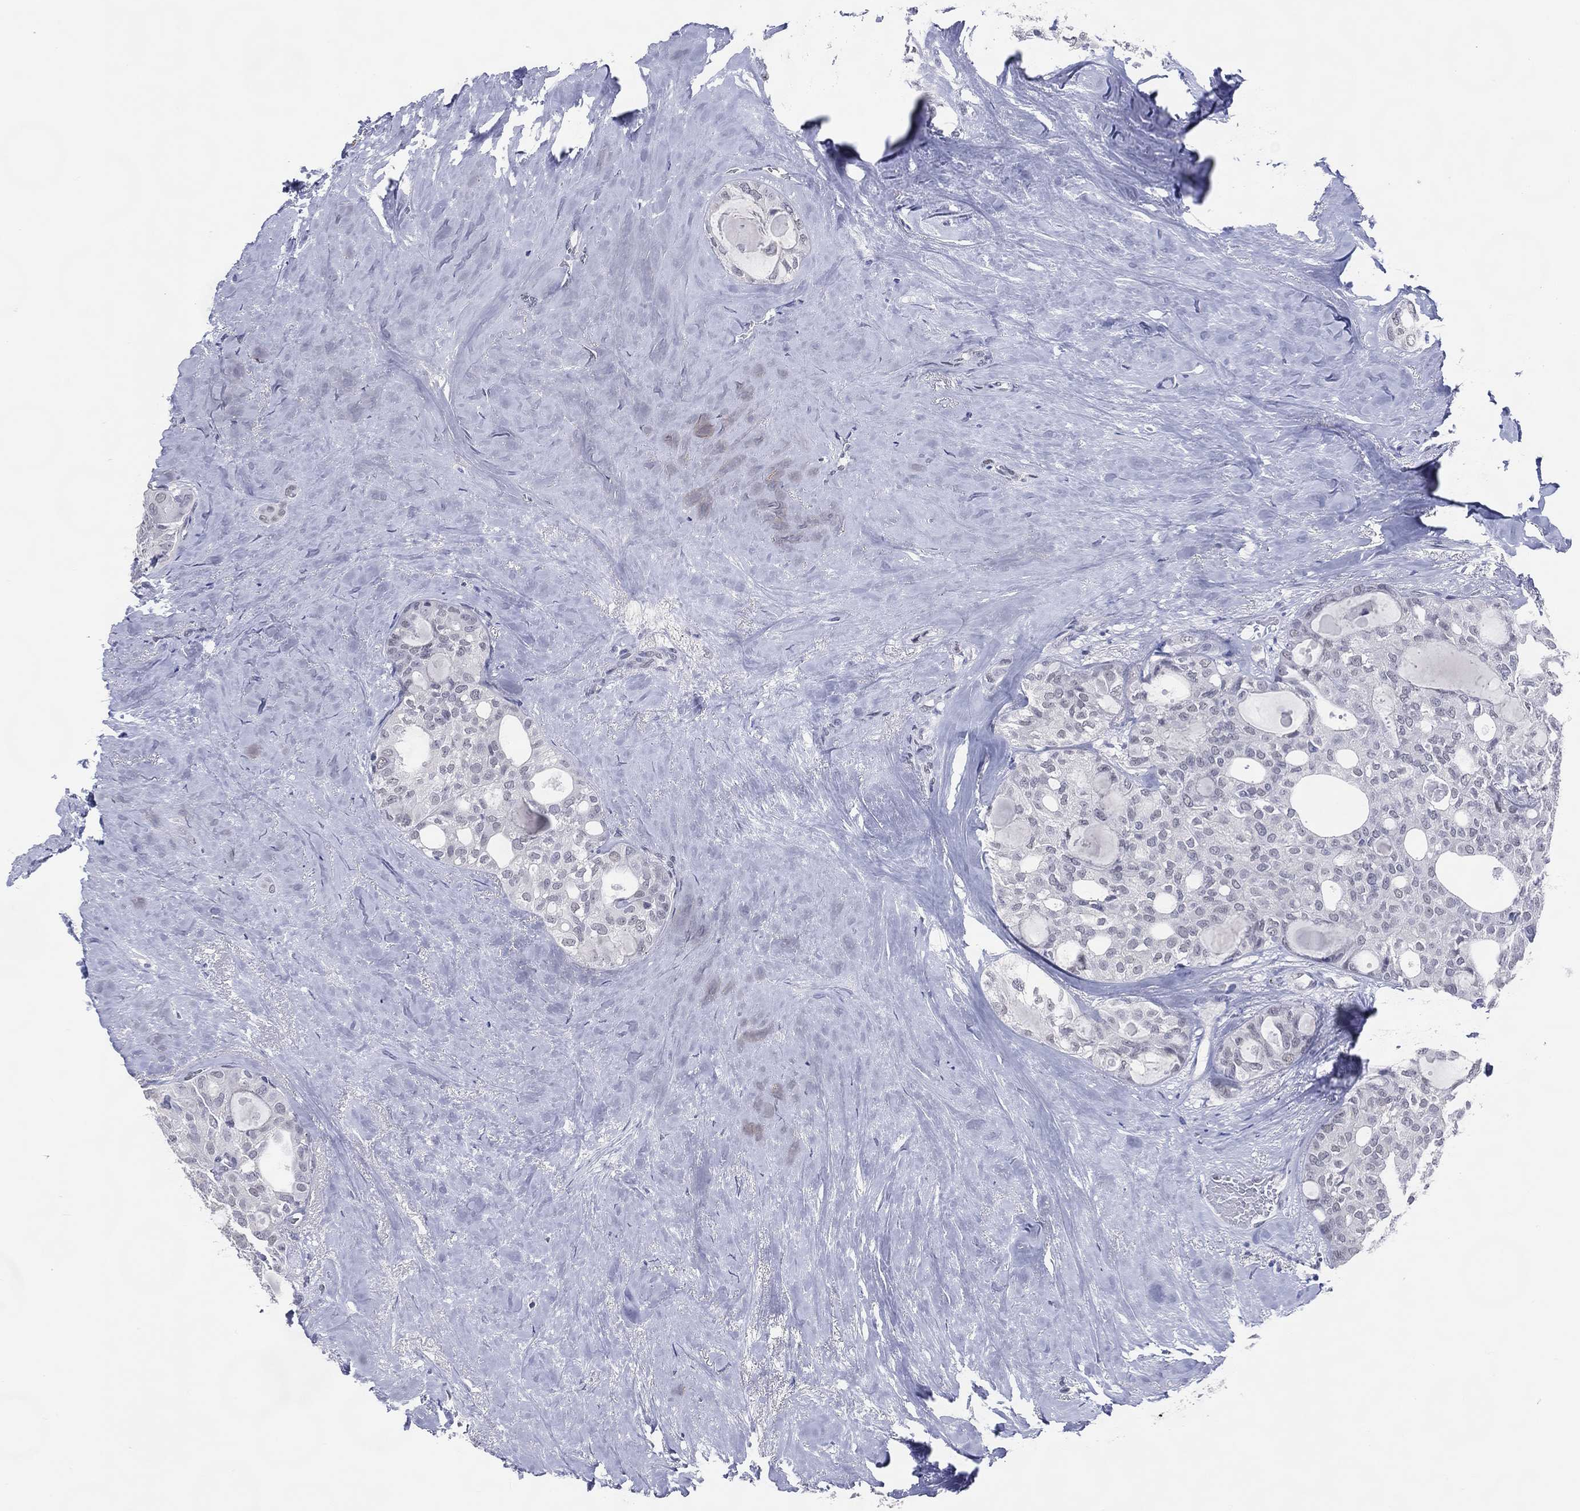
{"staining": {"intensity": "negative", "quantity": "none", "location": "none"}, "tissue": "thyroid cancer", "cell_type": "Tumor cells", "image_type": "cancer", "snomed": [{"axis": "morphology", "description": "Follicular adenoma carcinoma, NOS"}, {"axis": "topography", "description": "Thyroid gland"}], "caption": "Tumor cells are negative for protein expression in human thyroid follicular adenoma carcinoma.", "gene": "CFAP58", "patient": {"sex": "male", "age": 75}}